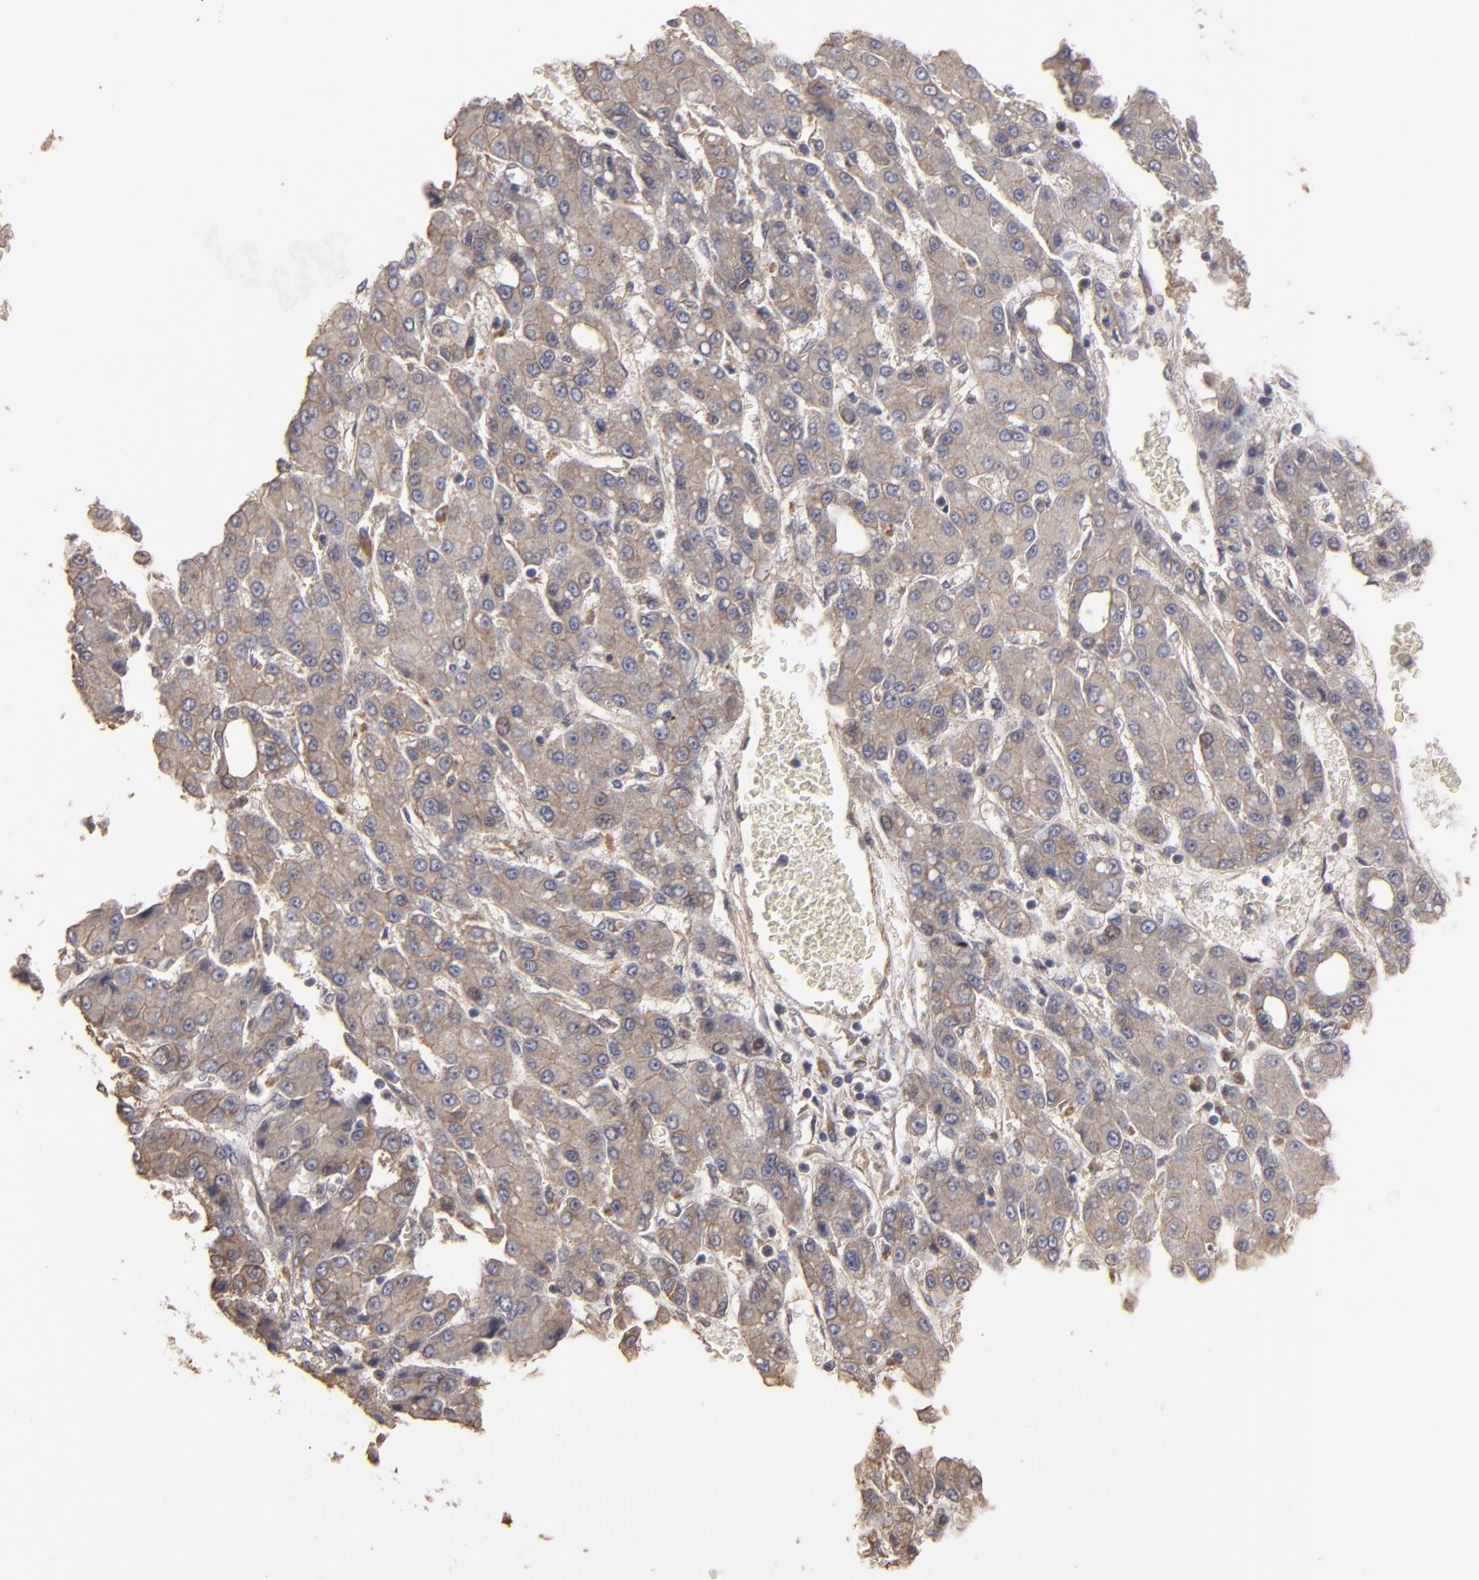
{"staining": {"intensity": "moderate", "quantity": ">75%", "location": "cytoplasmic/membranous"}, "tissue": "liver cancer", "cell_type": "Tumor cells", "image_type": "cancer", "snomed": [{"axis": "morphology", "description": "Carcinoma, Hepatocellular, NOS"}, {"axis": "topography", "description": "Liver"}], "caption": "This is a photomicrograph of immunohistochemistry (IHC) staining of liver hepatocellular carcinoma, which shows moderate positivity in the cytoplasmic/membranous of tumor cells.", "gene": "DMD", "patient": {"sex": "male", "age": 69}}